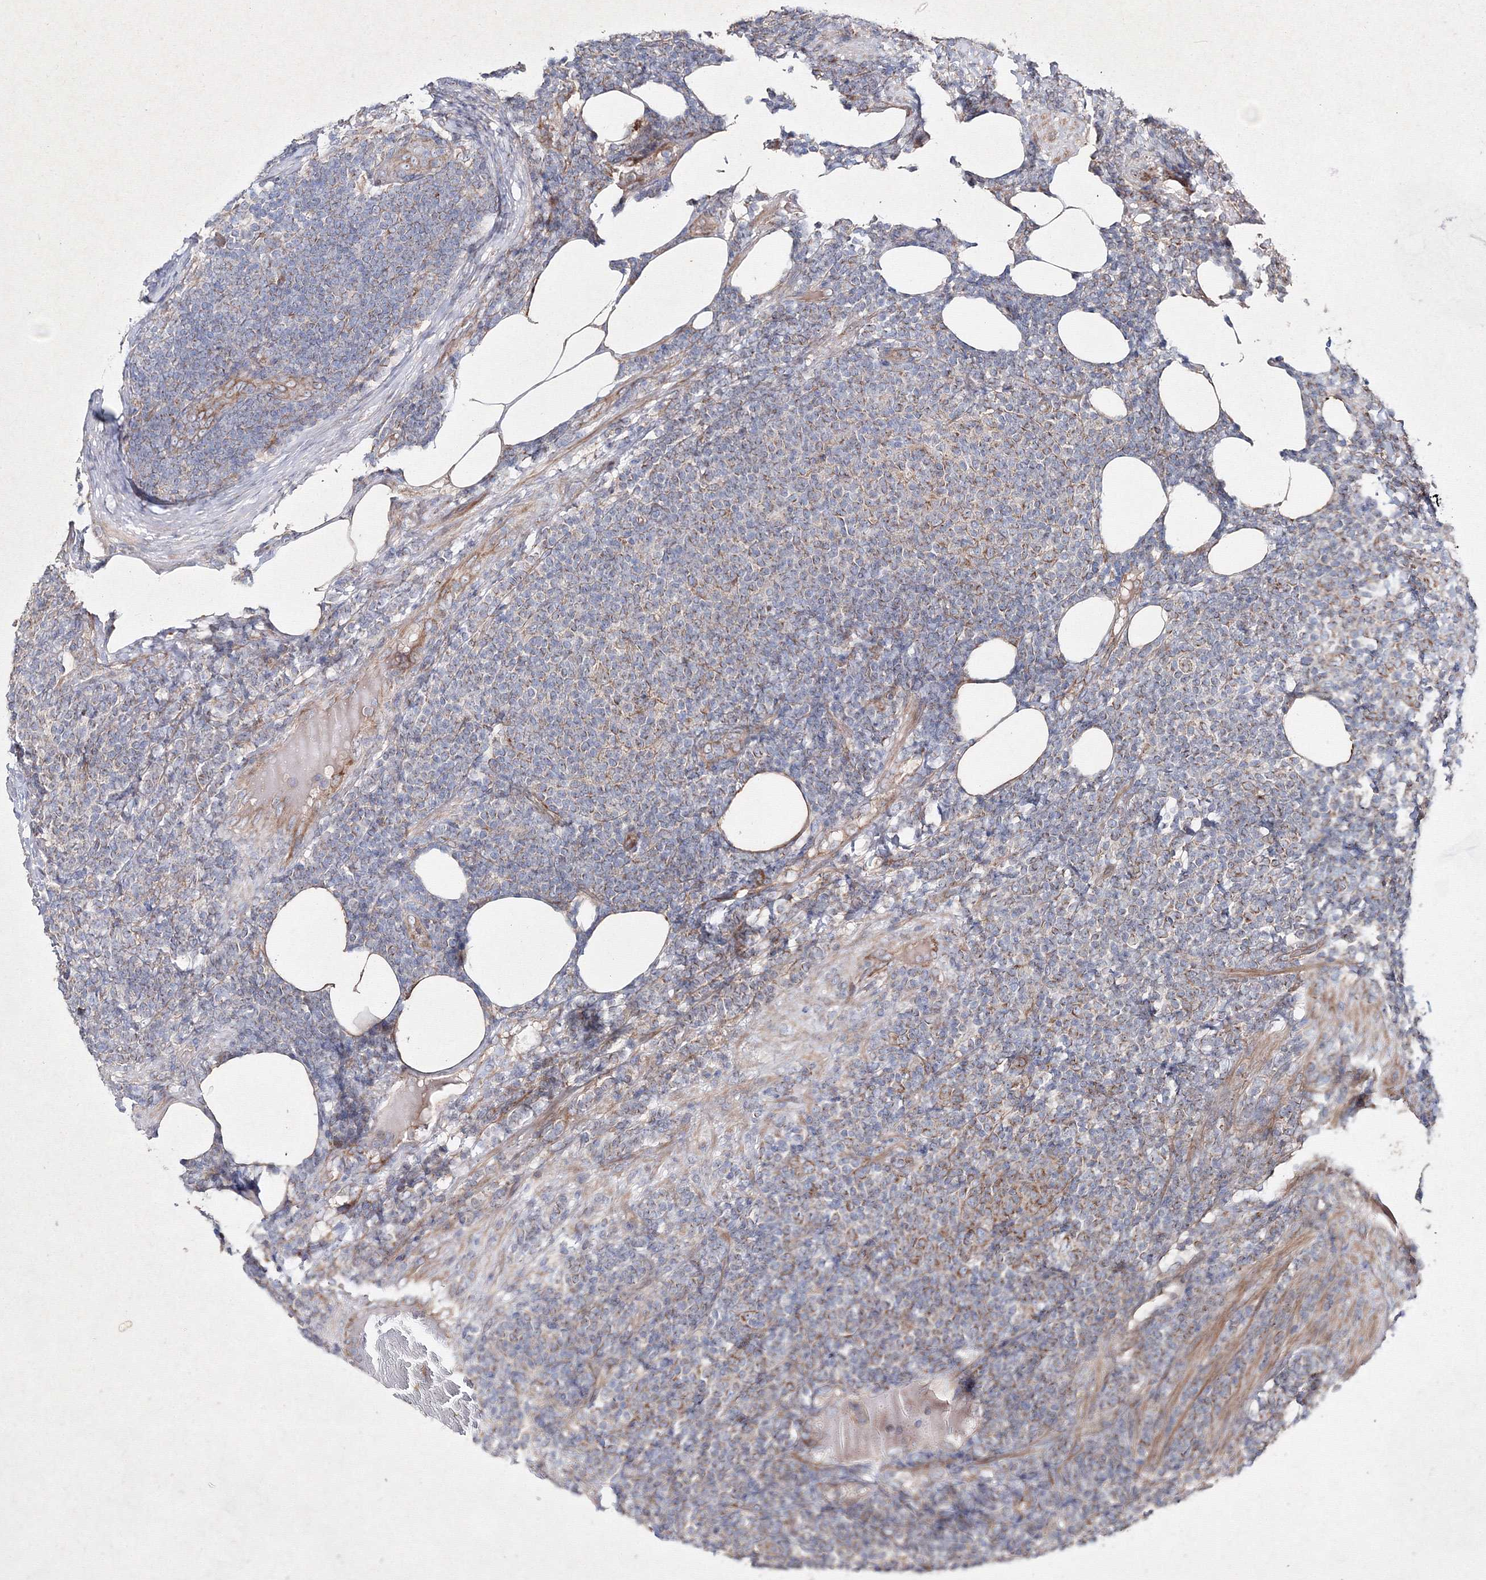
{"staining": {"intensity": "moderate", "quantity": "25%-75%", "location": "cytoplasmic/membranous"}, "tissue": "lymphoma", "cell_type": "Tumor cells", "image_type": "cancer", "snomed": [{"axis": "morphology", "description": "Malignant lymphoma, non-Hodgkin's type, Low grade"}, {"axis": "topography", "description": "Lymph node"}], "caption": "This is a histology image of IHC staining of lymphoma, which shows moderate positivity in the cytoplasmic/membranous of tumor cells.", "gene": "GFM1", "patient": {"sex": "male", "age": 66}}